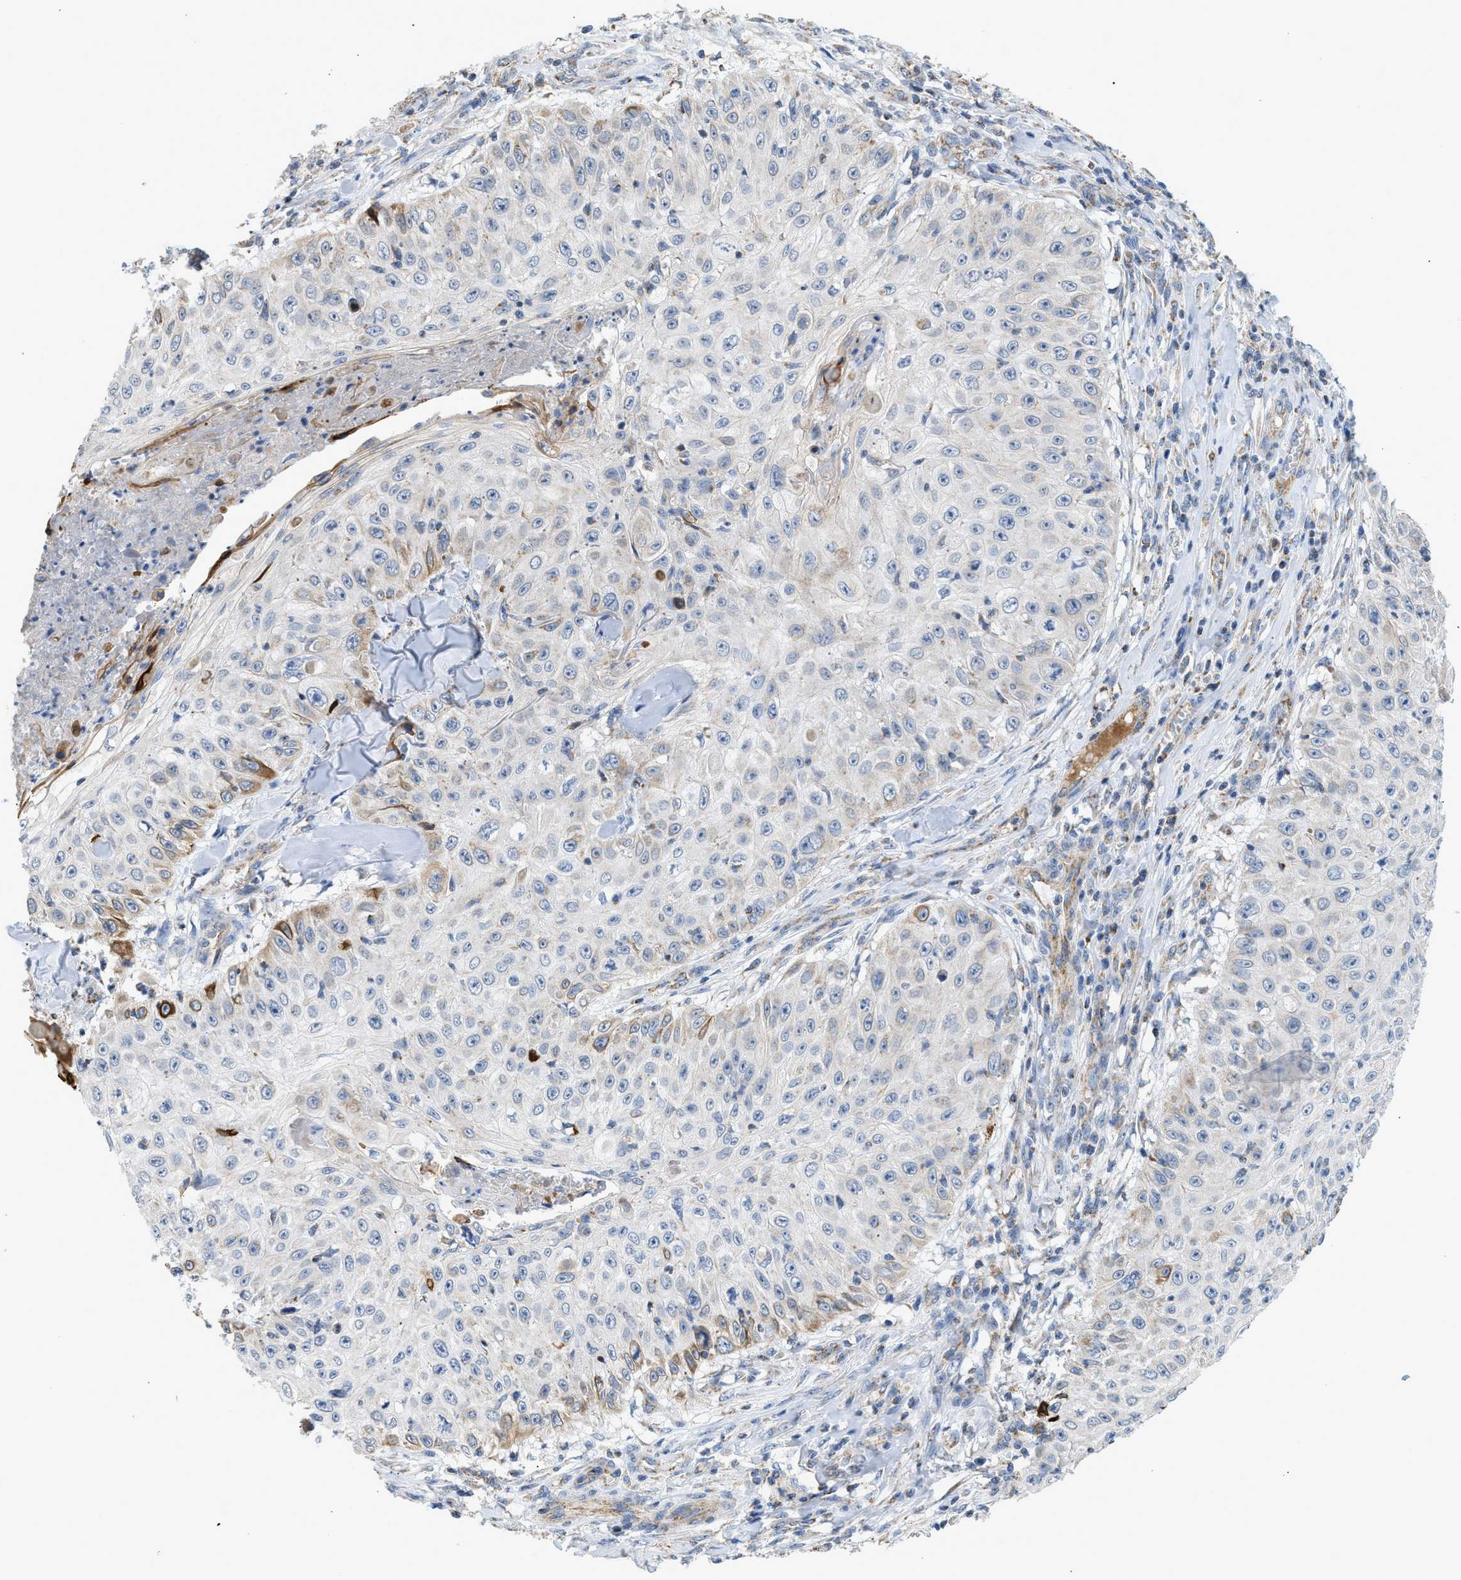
{"staining": {"intensity": "moderate", "quantity": "<25%", "location": "cytoplasmic/membranous"}, "tissue": "skin cancer", "cell_type": "Tumor cells", "image_type": "cancer", "snomed": [{"axis": "morphology", "description": "Squamous cell carcinoma, NOS"}, {"axis": "topography", "description": "Skin"}], "caption": "About <25% of tumor cells in skin cancer (squamous cell carcinoma) display moderate cytoplasmic/membranous protein expression as visualized by brown immunohistochemical staining.", "gene": "GOT2", "patient": {"sex": "male", "age": 86}}